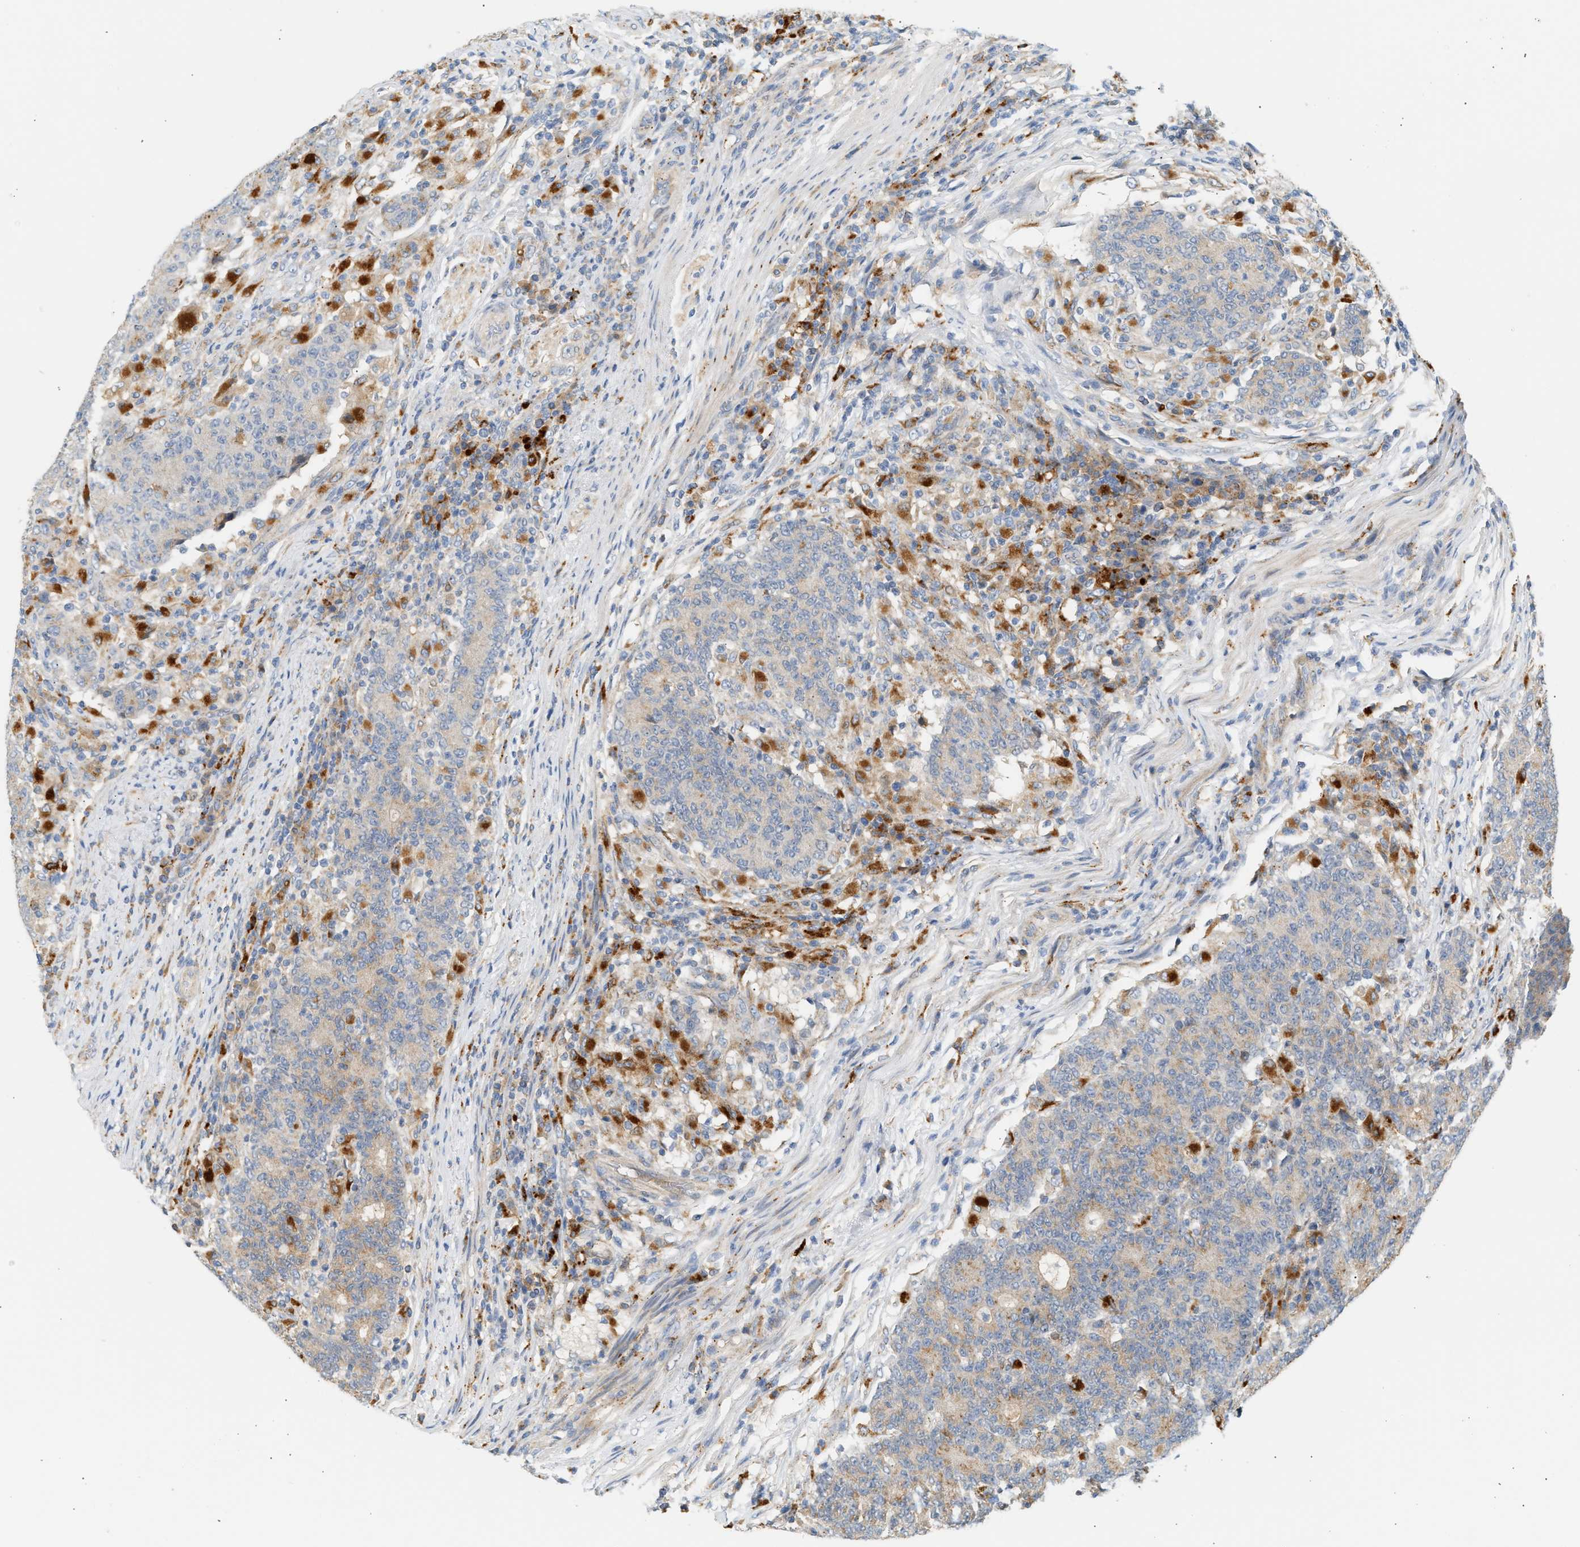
{"staining": {"intensity": "weak", "quantity": ">75%", "location": "cytoplasmic/membranous"}, "tissue": "colorectal cancer", "cell_type": "Tumor cells", "image_type": "cancer", "snomed": [{"axis": "morphology", "description": "Normal tissue, NOS"}, {"axis": "morphology", "description": "Adenocarcinoma, NOS"}, {"axis": "topography", "description": "Colon"}], "caption": "Colorectal cancer stained with a protein marker shows weak staining in tumor cells.", "gene": "ENTHD1", "patient": {"sex": "female", "age": 75}}